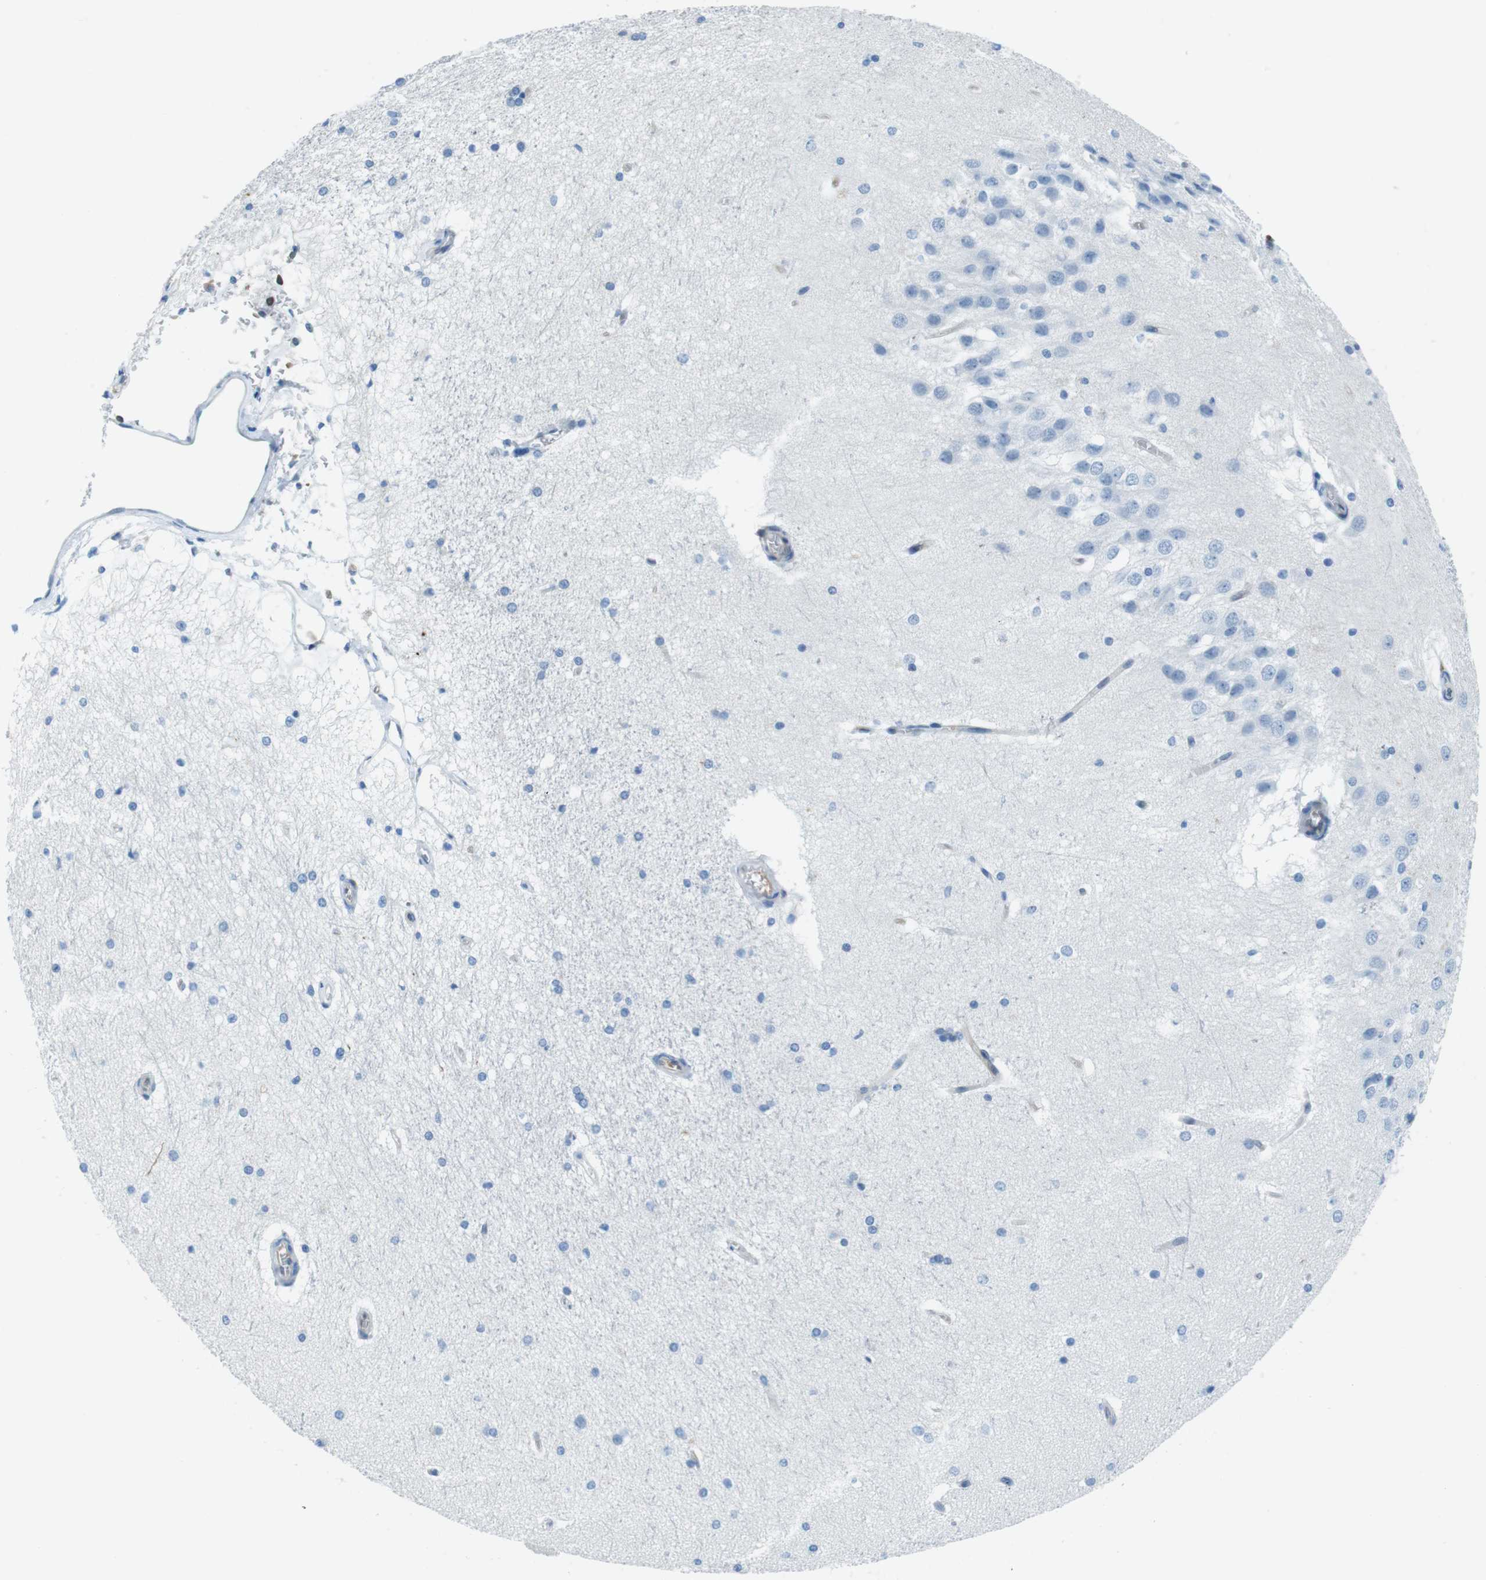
{"staining": {"intensity": "negative", "quantity": "none", "location": "none"}, "tissue": "hippocampus", "cell_type": "Glial cells", "image_type": "normal", "snomed": [{"axis": "morphology", "description": "Normal tissue, NOS"}, {"axis": "topography", "description": "Hippocampus"}], "caption": "IHC histopathology image of unremarkable human hippocampus stained for a protein (brown), which displays no staining in glial cells.", "gene": "TES", "patient": {"sex": "female", "age": 19}}